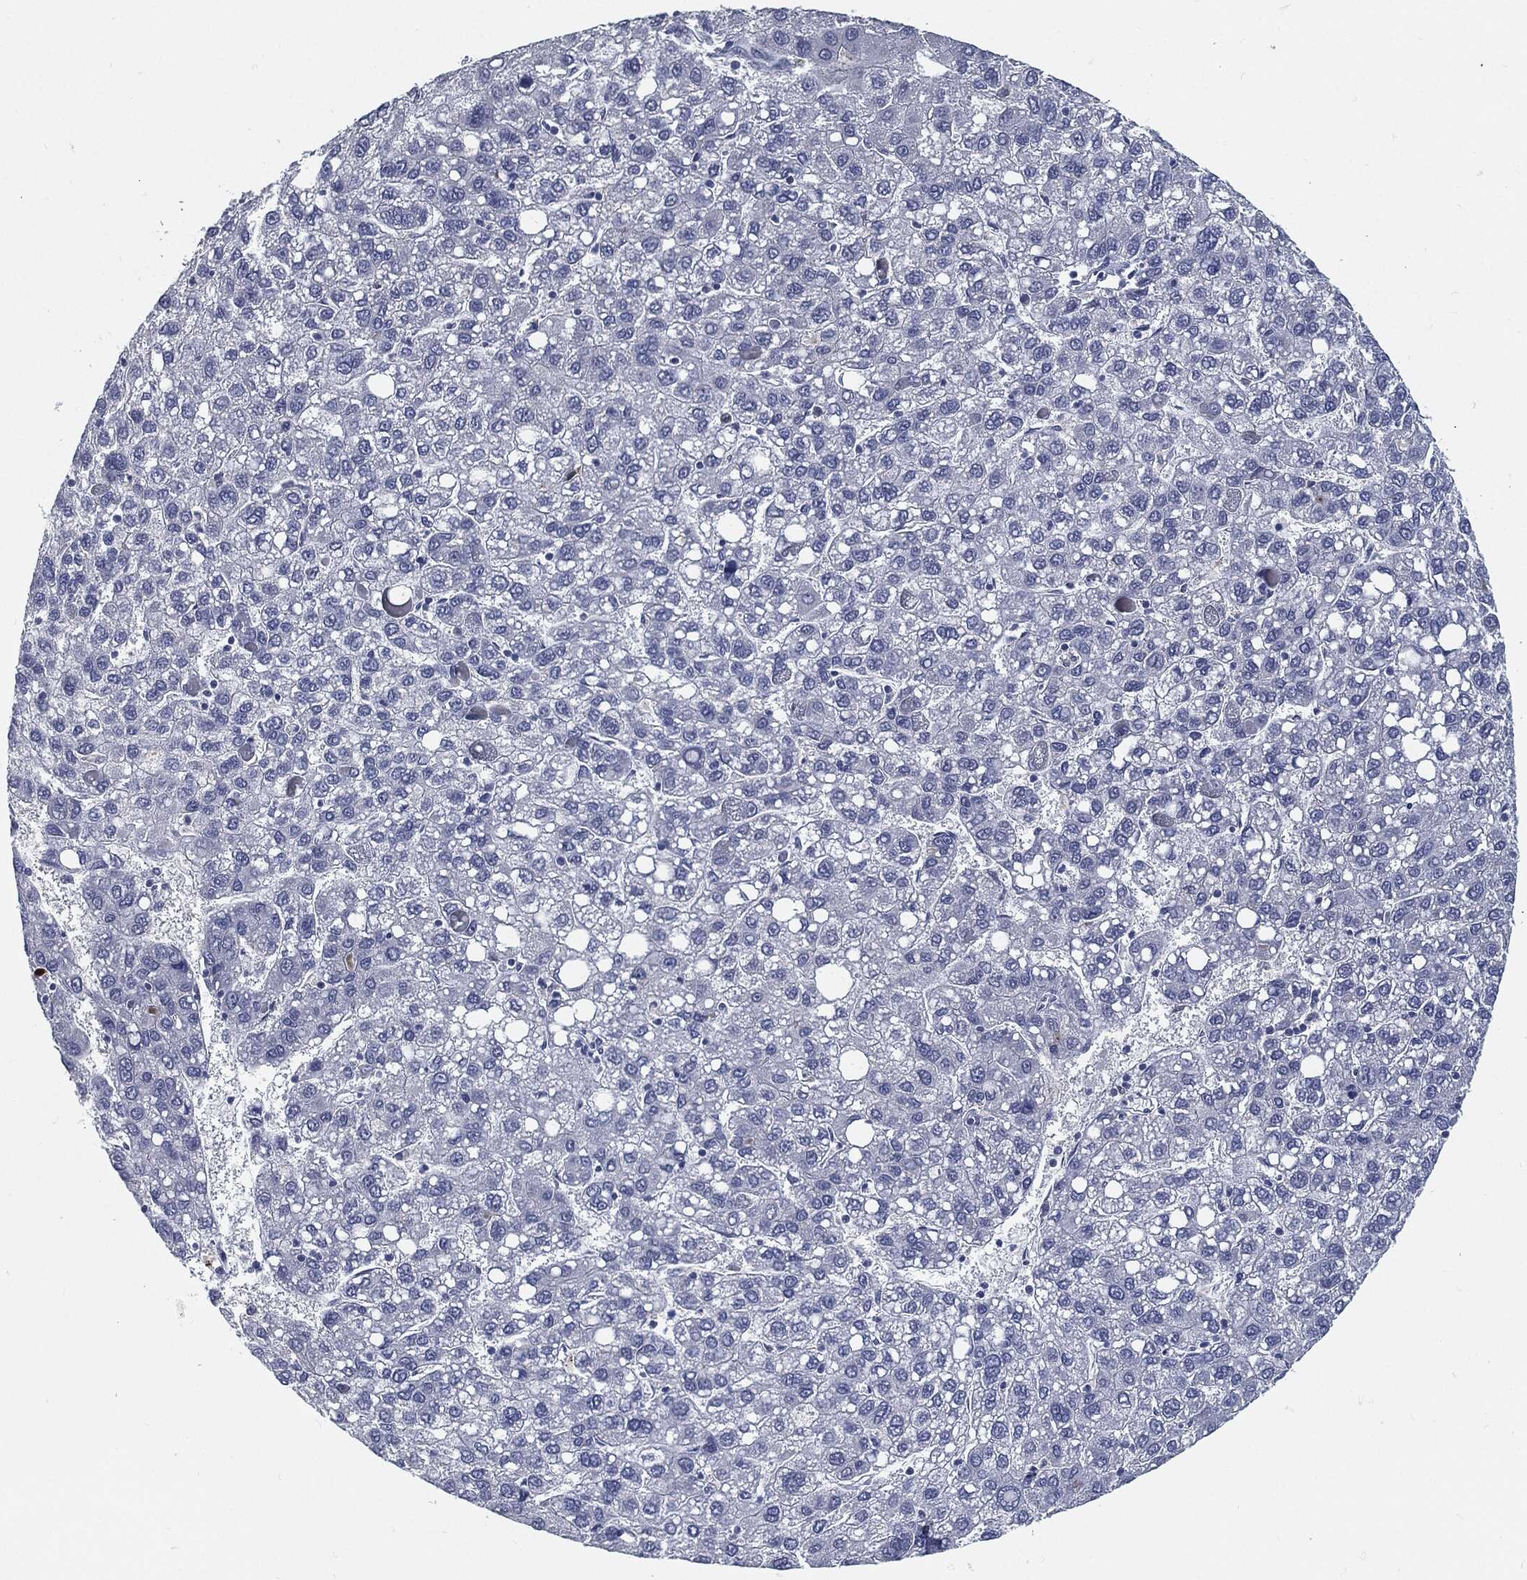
{"staining": {"intensity": "negative", "quantity": "none", "location": "none"}, "tissue": "liver cancer", "cell_type": "Tumor cells", "image_type": "cancer", "snomed": [{"axis": "morphology", "description": "Carcinoma, Hepatocellular, NOS"}, {"axis": "topography", "description": "Liver"}], "caption": "The photomicrograph demonstrates no staining of tumor cells in liver cancer.", "gene": "PROM1", "patient": {"sex": "female", "age": 82}}